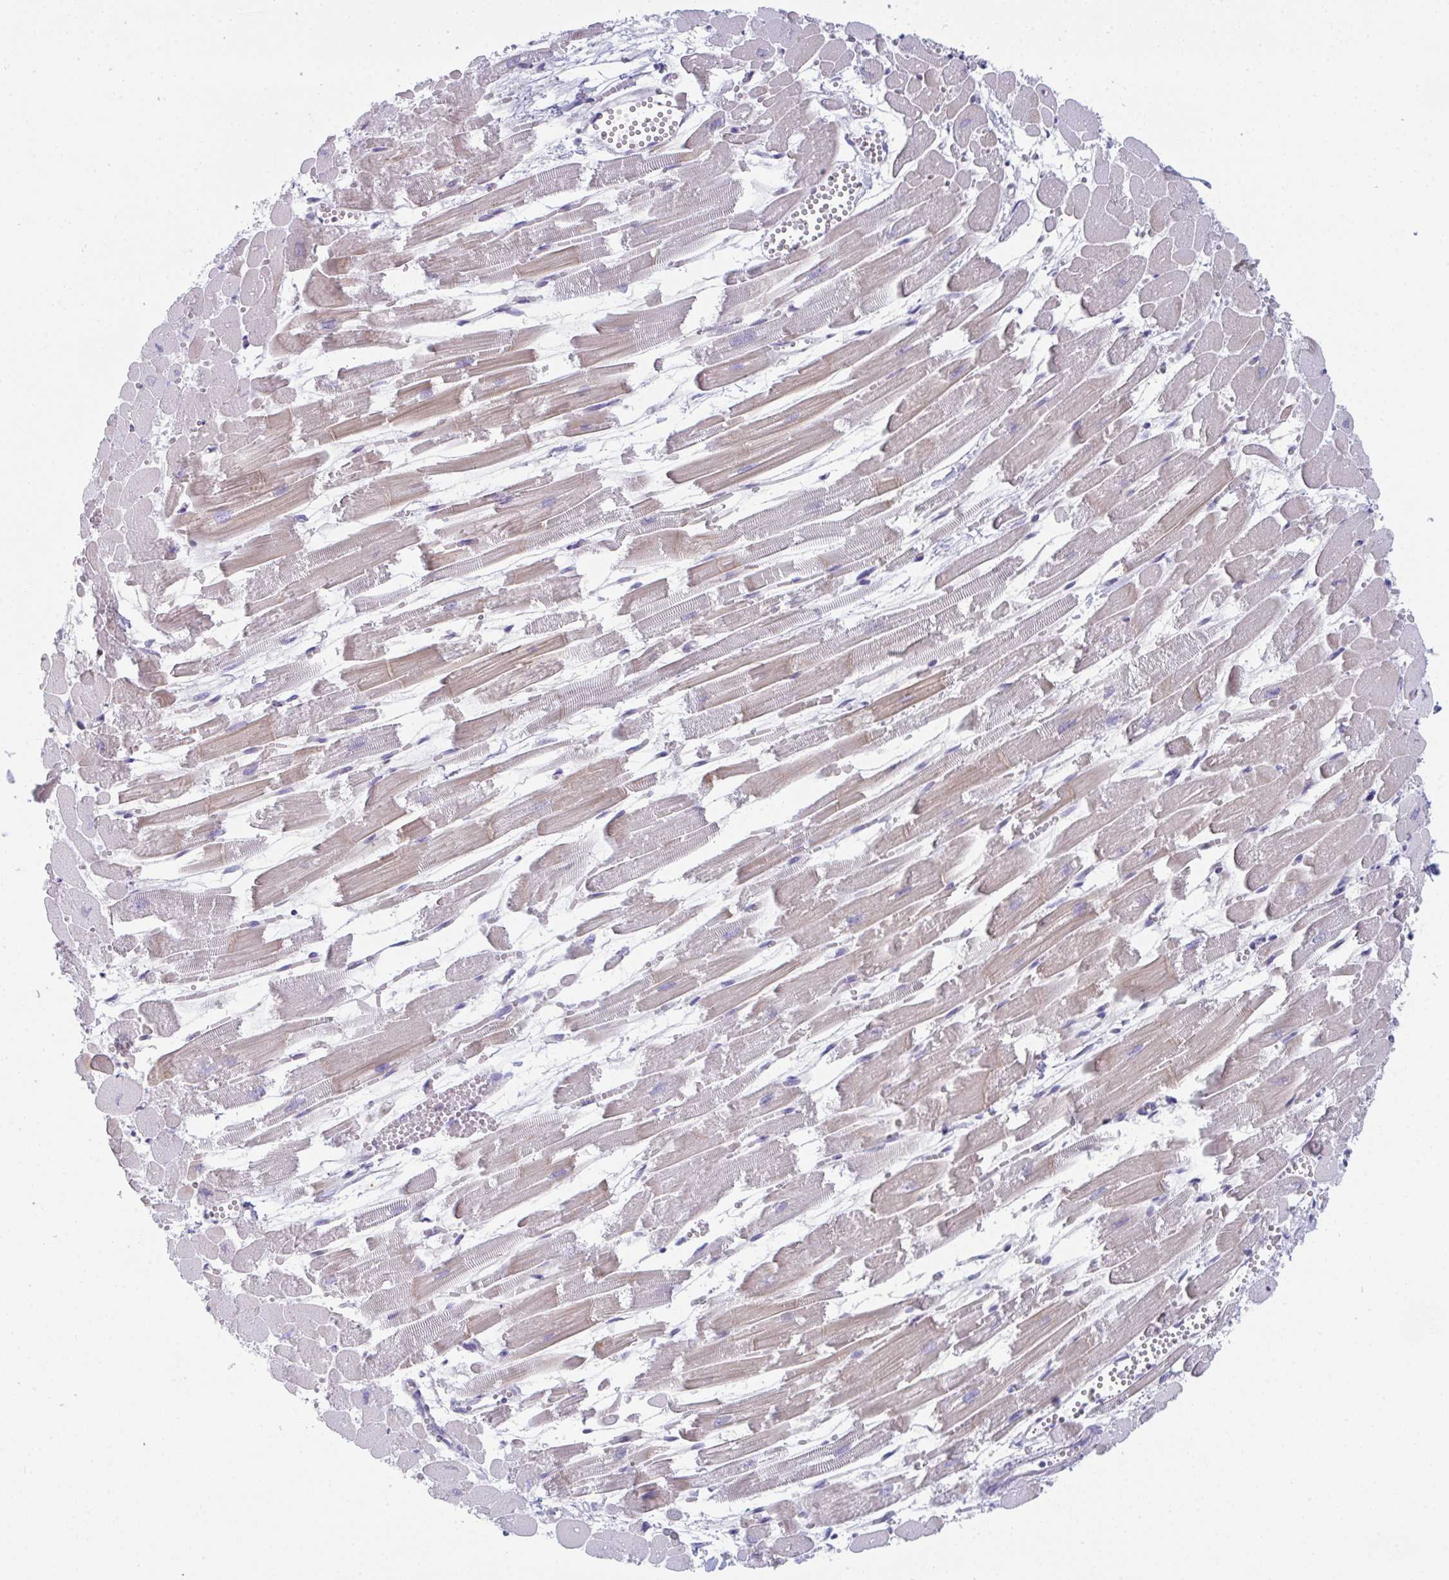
{"staining": {"intensity": "weak", "quantity": "25%-75%", "location": "cytoplasmic/membranous"}, "tissue": "heart muscle", "cell_type": "Cardiomyocytes", "image_type": "normal", "snomed": [{"axis": "morphology", "description": "Normal tissue, NOS"}, {"axis": "topography", "description": "Heart"}], "caption": "Cardiomyocytes exhibit low levels of weak cytoplasmic/membranous positivity in approximately 25%-75% of cells in unremarkable heart muscle. (IHC, brightfield microscopy, high magnification).", "gene": "PTPRD", "patient": {"sex": "female", "age": 52}}